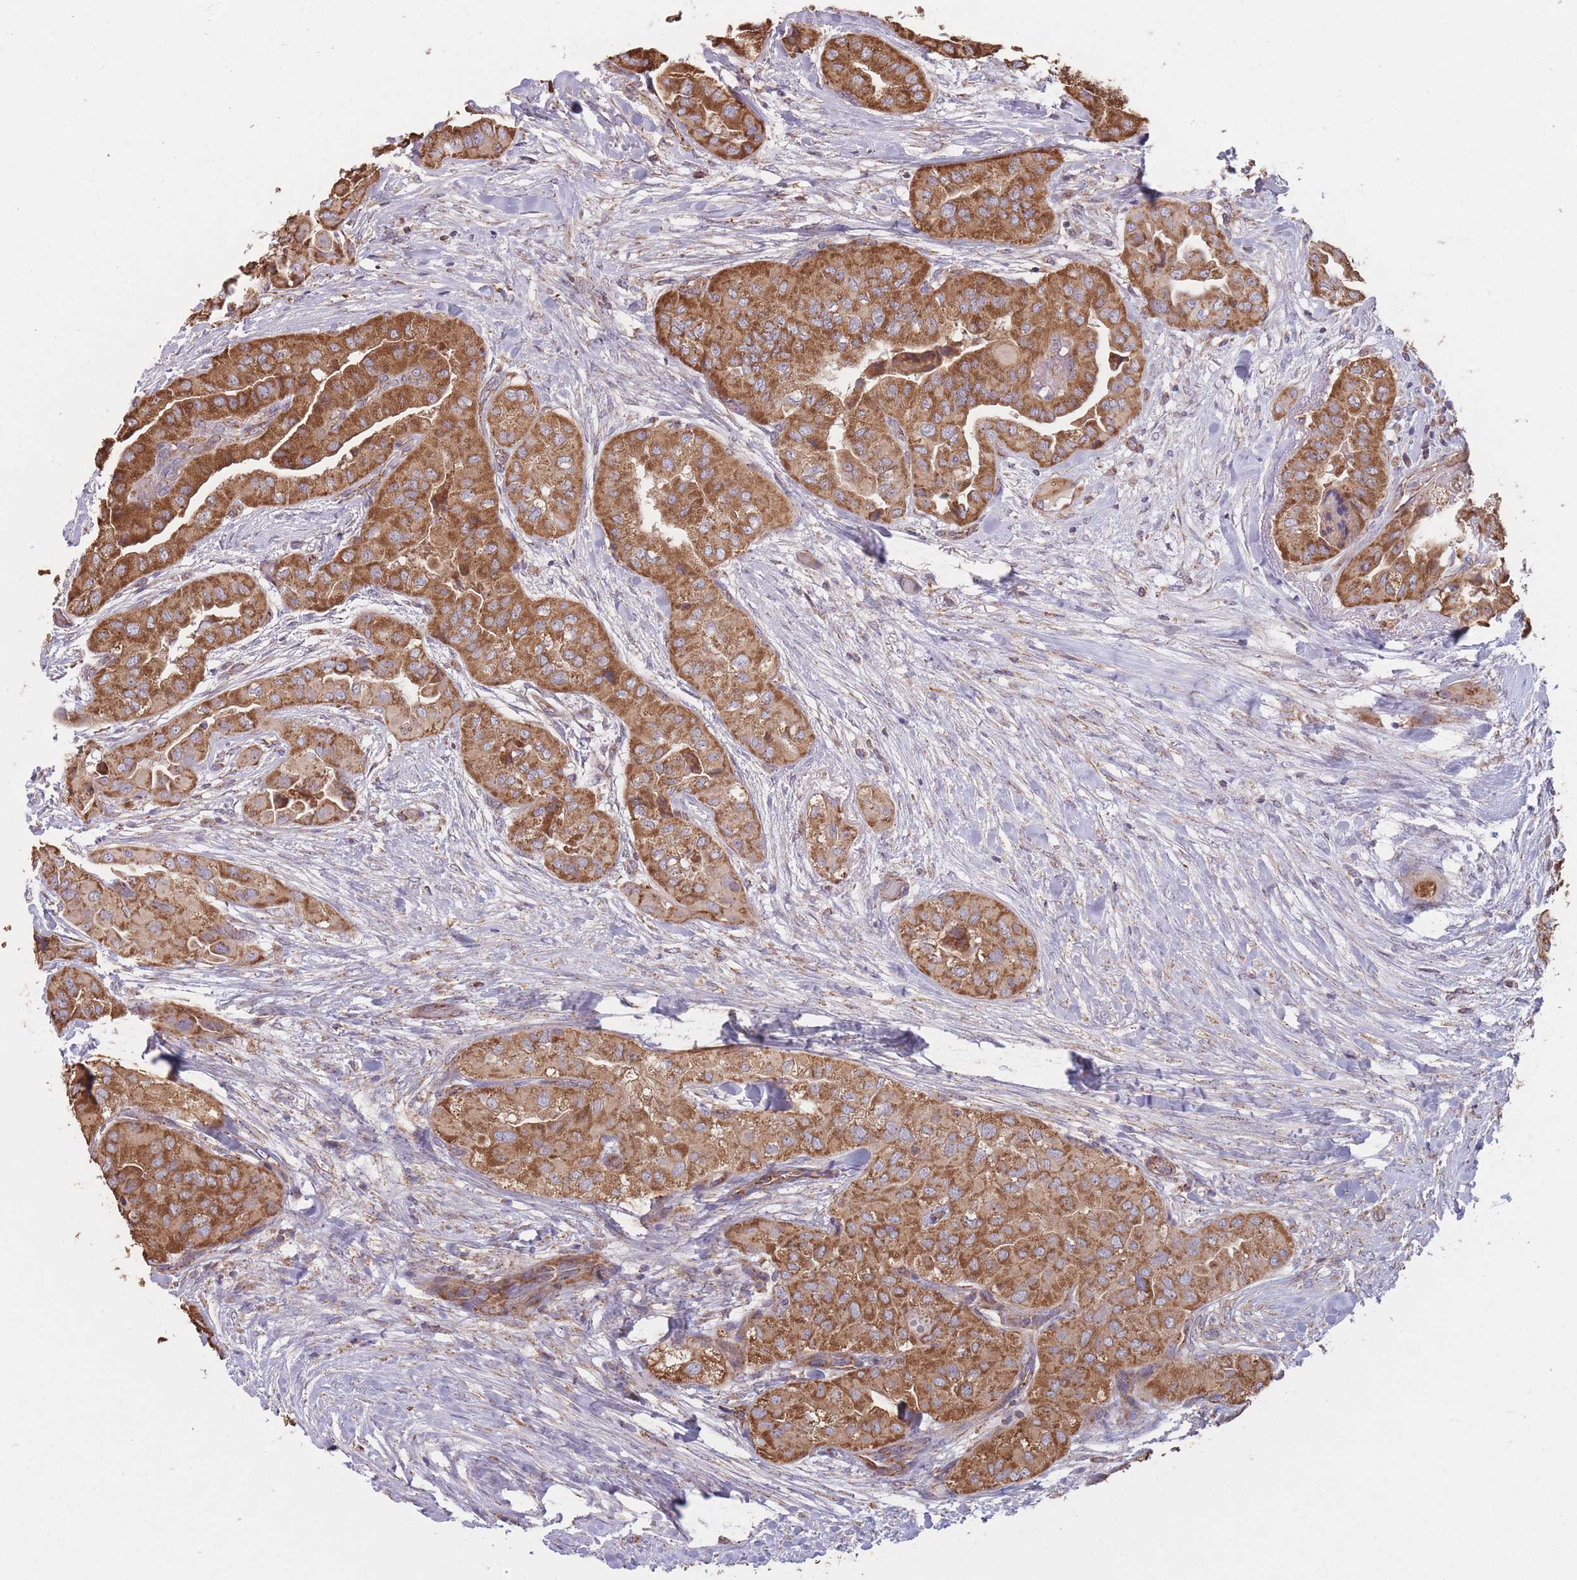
{"staining": {"intensity": "strong", "quantity": ">75%", "location": "cytoplasmic/membranous"}, "tissue": "head and neck cancer", "cell_type": "Tumor cells", "image_type": "cancer", "snomed": [{"axis": "morphology", "description": "Adenocarcinoma, NOS"}, {"axis": "topography", "description": "Head-Neck"}], "caption": "Immunohistochemical staining of human adenocarcinoma (head and neck) exhibits high levels of strong cytoplasmic/membranous expression in about >75% of tumor cells.", "gene": "KIF16B", "patient": {"sex": "male", "age": 66}}